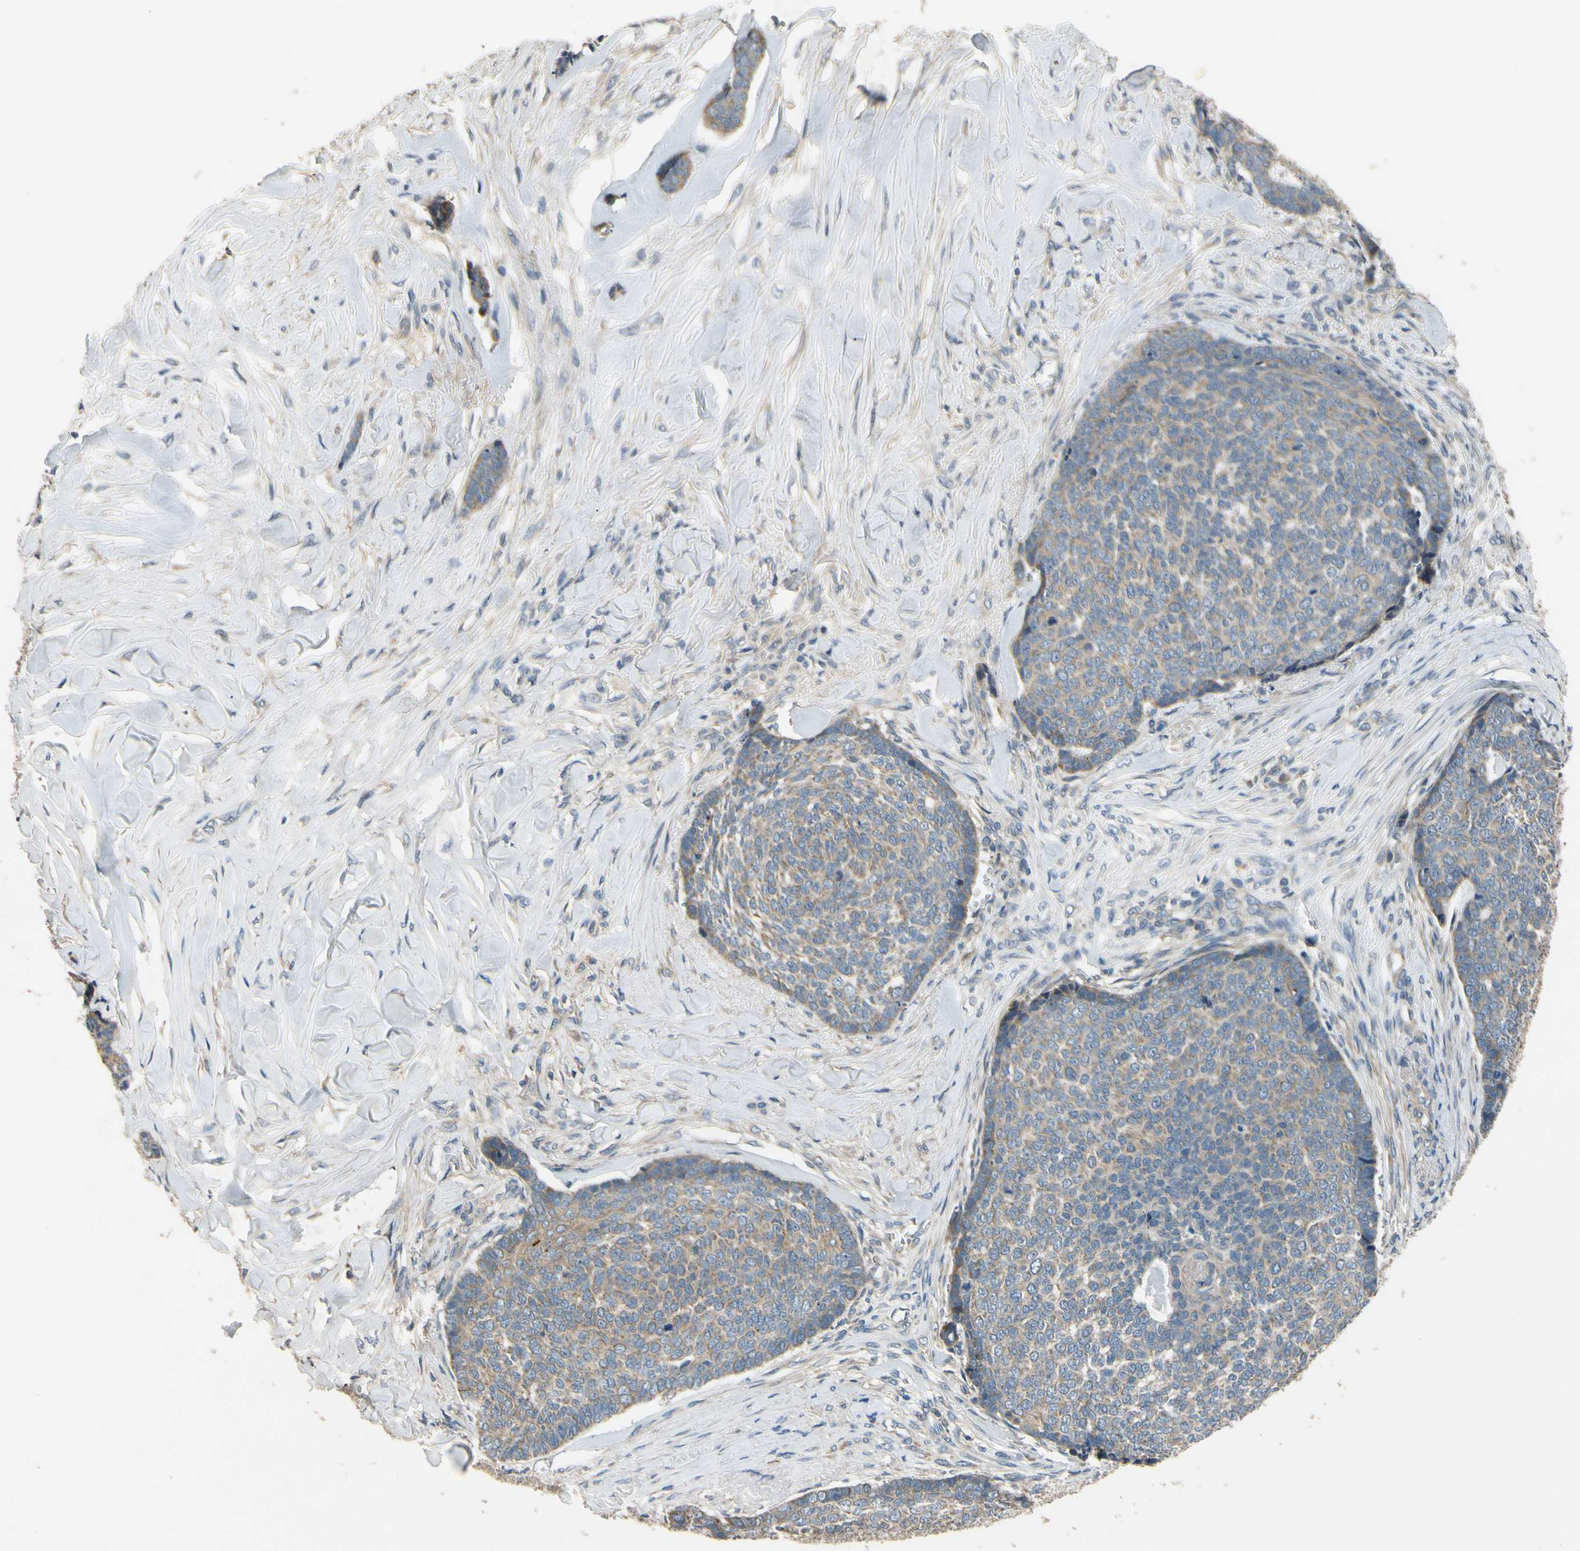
{"staining": {"intensity": "weak", "quantity": ">75%", "location": "cytoplasmic/membranous"}, "tissue": "skin cancer", "cell_type": "Tumor cells", "image_type": "cancer", "snomed": [{"axis": "morphology", "description": "Basal cell carcinoma"}, {"axis": "topography", "description": "Skin"}], "caption": "Immunohistochemical staining of human skin cancer (basal cell carcinoma) demonstrates weak cytoplasmic/membranous protein staining in about >75% of tumor cells.", "gene": "ALKBH3", "patient": {"sex": "male", "age": 84}}